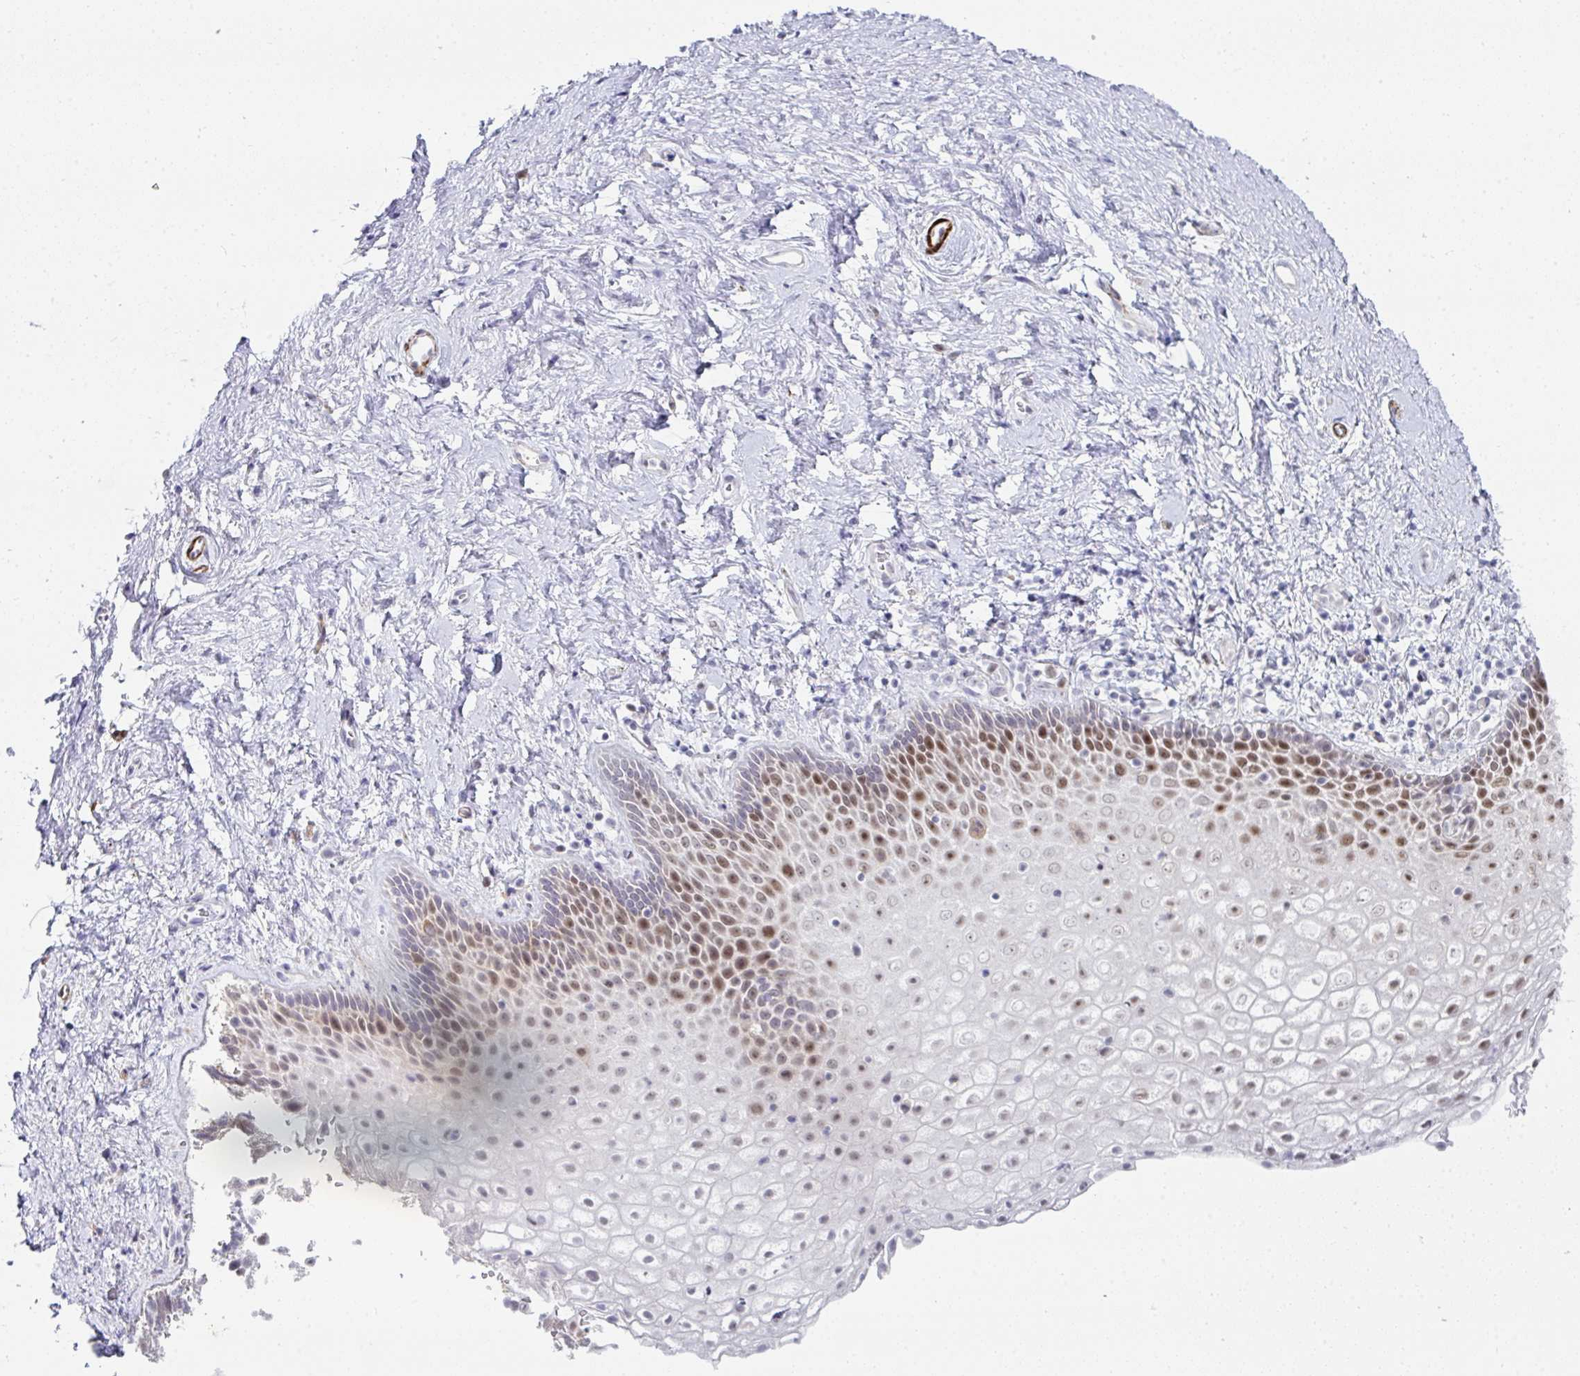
{"staining": {"intensity": "moderate", "quantity": "25%-75%", "location": "nuclear"}, "tissue": "vagina", "cell_type": "Squamous epithelial cells", "image_type": "normal", "snomed": [{"axis": "morphology", "description": "Normal tissue, NOS"}, {"axis": "topography", "description": "Vagina"}], "caption": "DAB (3,3'-diaminobenzidine) immunohistochemical staining of normal vagina exhibits moderate nuclear protein staining in about 25%-75% of squamous epithelial cells.", "gene": "GINS2", "patient": {"sex": "female", "age": 61}}